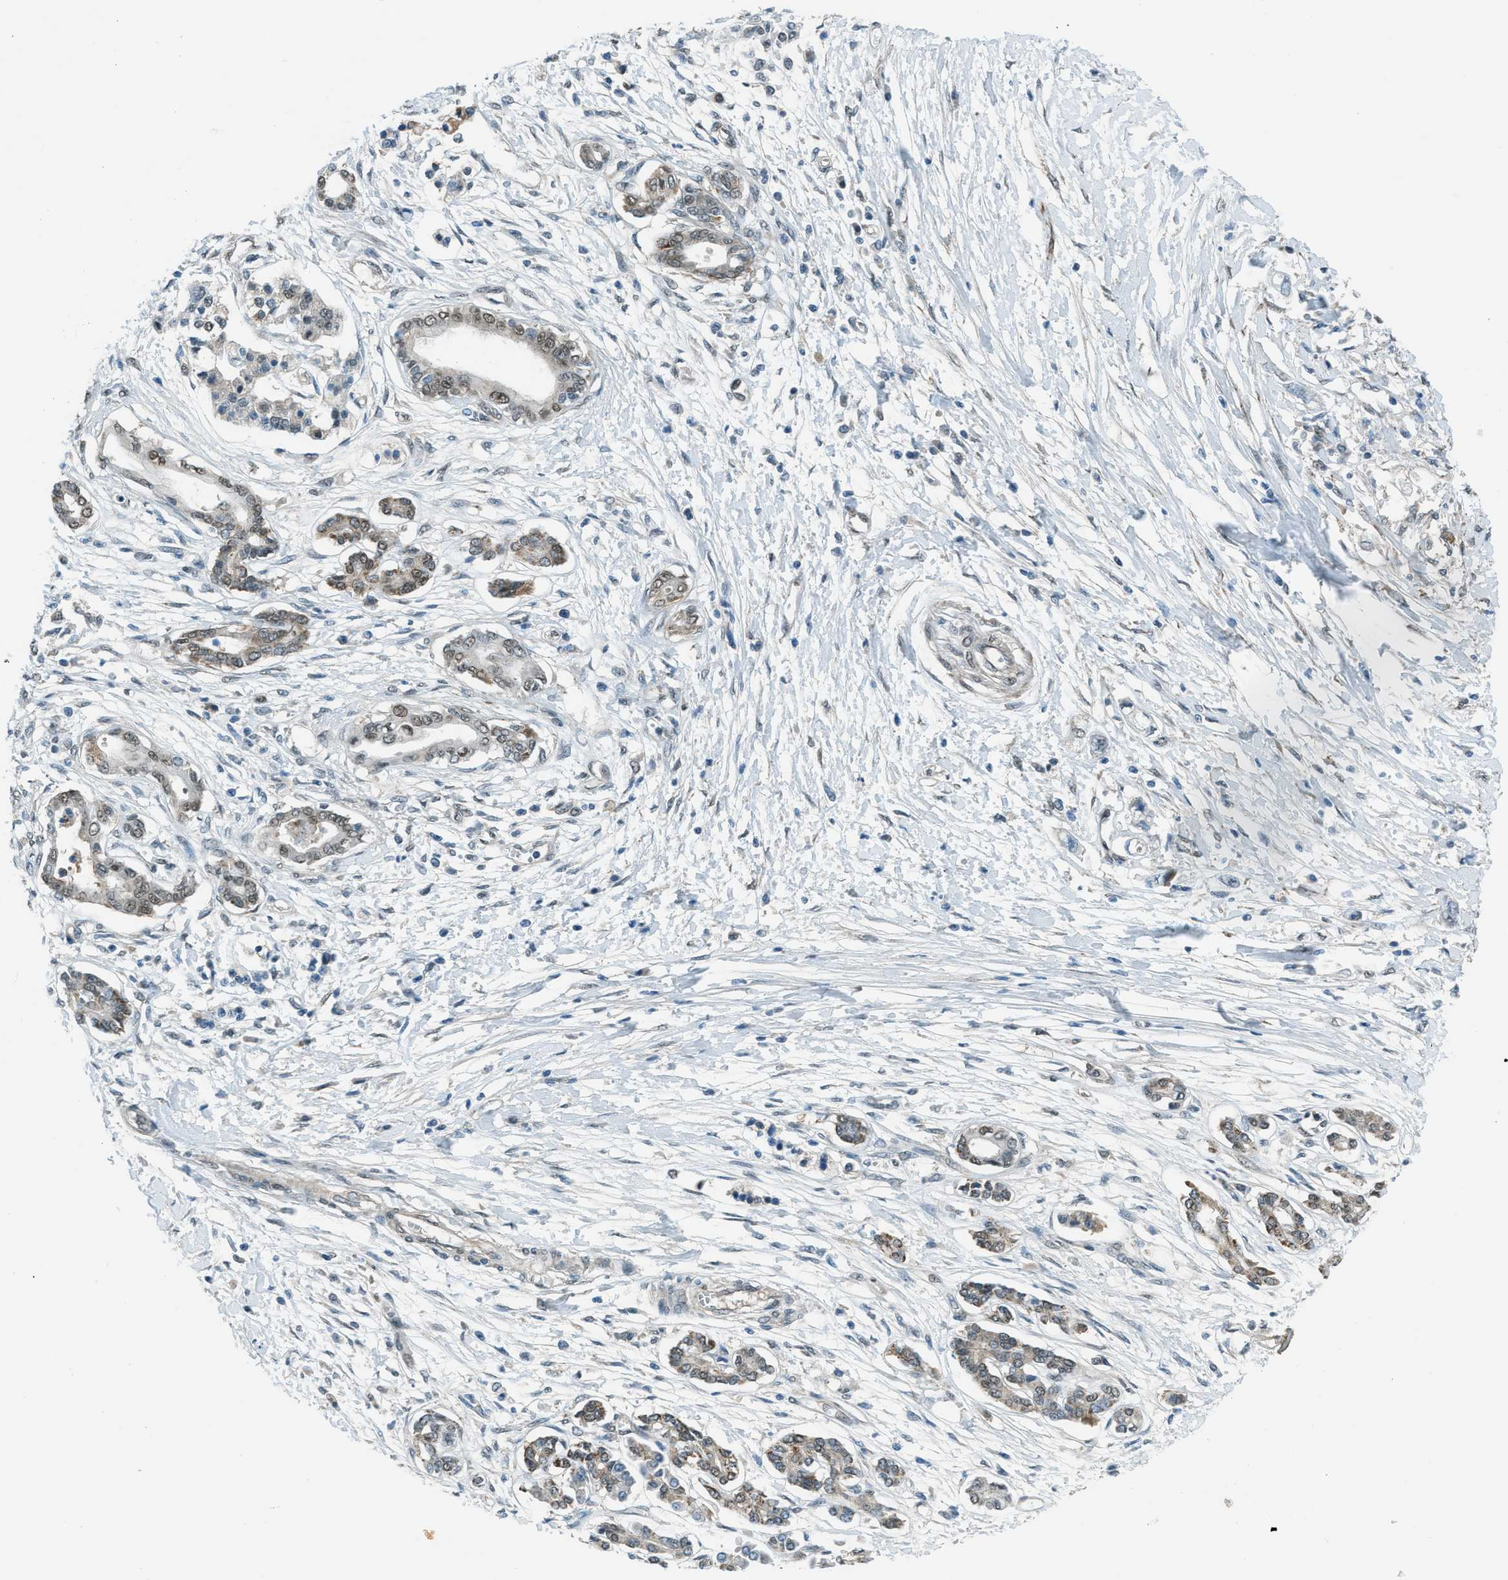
{"staining": {"intensity": "weak", "quantity": "25%-75%", "location": "nuclear"}, "tissue": "pancreatic cancer", "cell_type": "Tumor cells", "image_type": "cancer", "snomed": [{"axis": "morphology", "description": "Adenocarcinoma, NOS"}, {"axis": "topography", "description": "Pancreas"}], "caption": "Protein staining of pancreatic adenocarcinoma tissue reveals weak nuclear positivity in about 25%-75% of tumor cells. (DAB IHC with brightfield microscopy, high magnification).", "gene": "NPEPL1", "patient": {"sex": "male", "age": 56}}